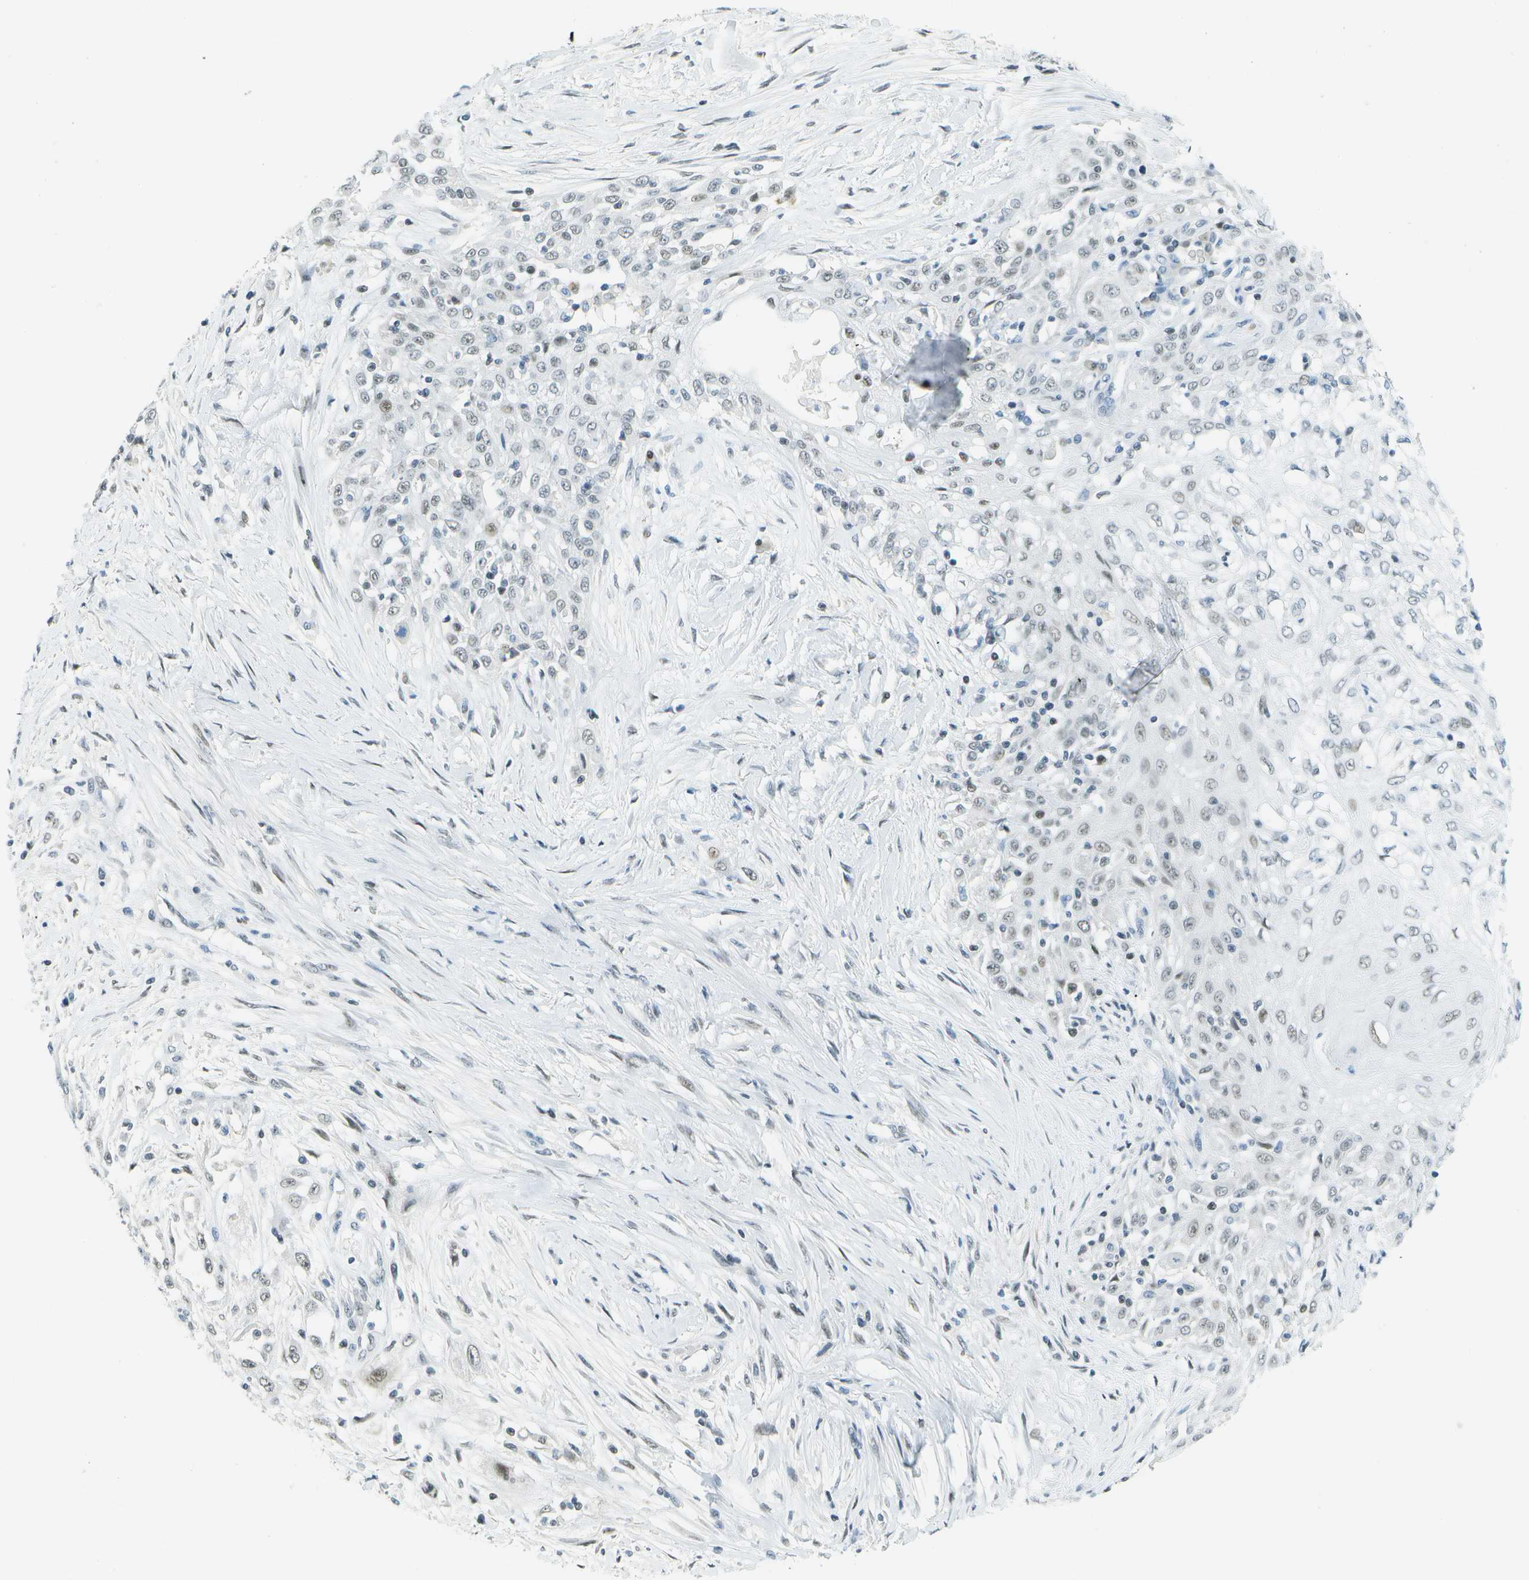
{"staining": {"intensity": "weak", "quantity": "<25%", "location": "nuclear"}, "tissue": "skin cancer", "cell_type": "Tumor cells", "image_type": "cancer", "snomed": [{"axis": "morphology", "description": "Squamous cell carcinoma, NOS"}, {"axis": "morphology", "description": "Squamous cell carcinoma, metastatic, NOS"}, {"axis": "topography", "description": "Skin"}, {"axis": "topography", "description": "Lymph node"}], "caption": "A high-resolution micrograph shows immunohistochemistry staining of skin cancer, which reveals no significant staining in tumor cells.", "gene": "NEK11", "patient": {"sex": "male", "age": 75}}